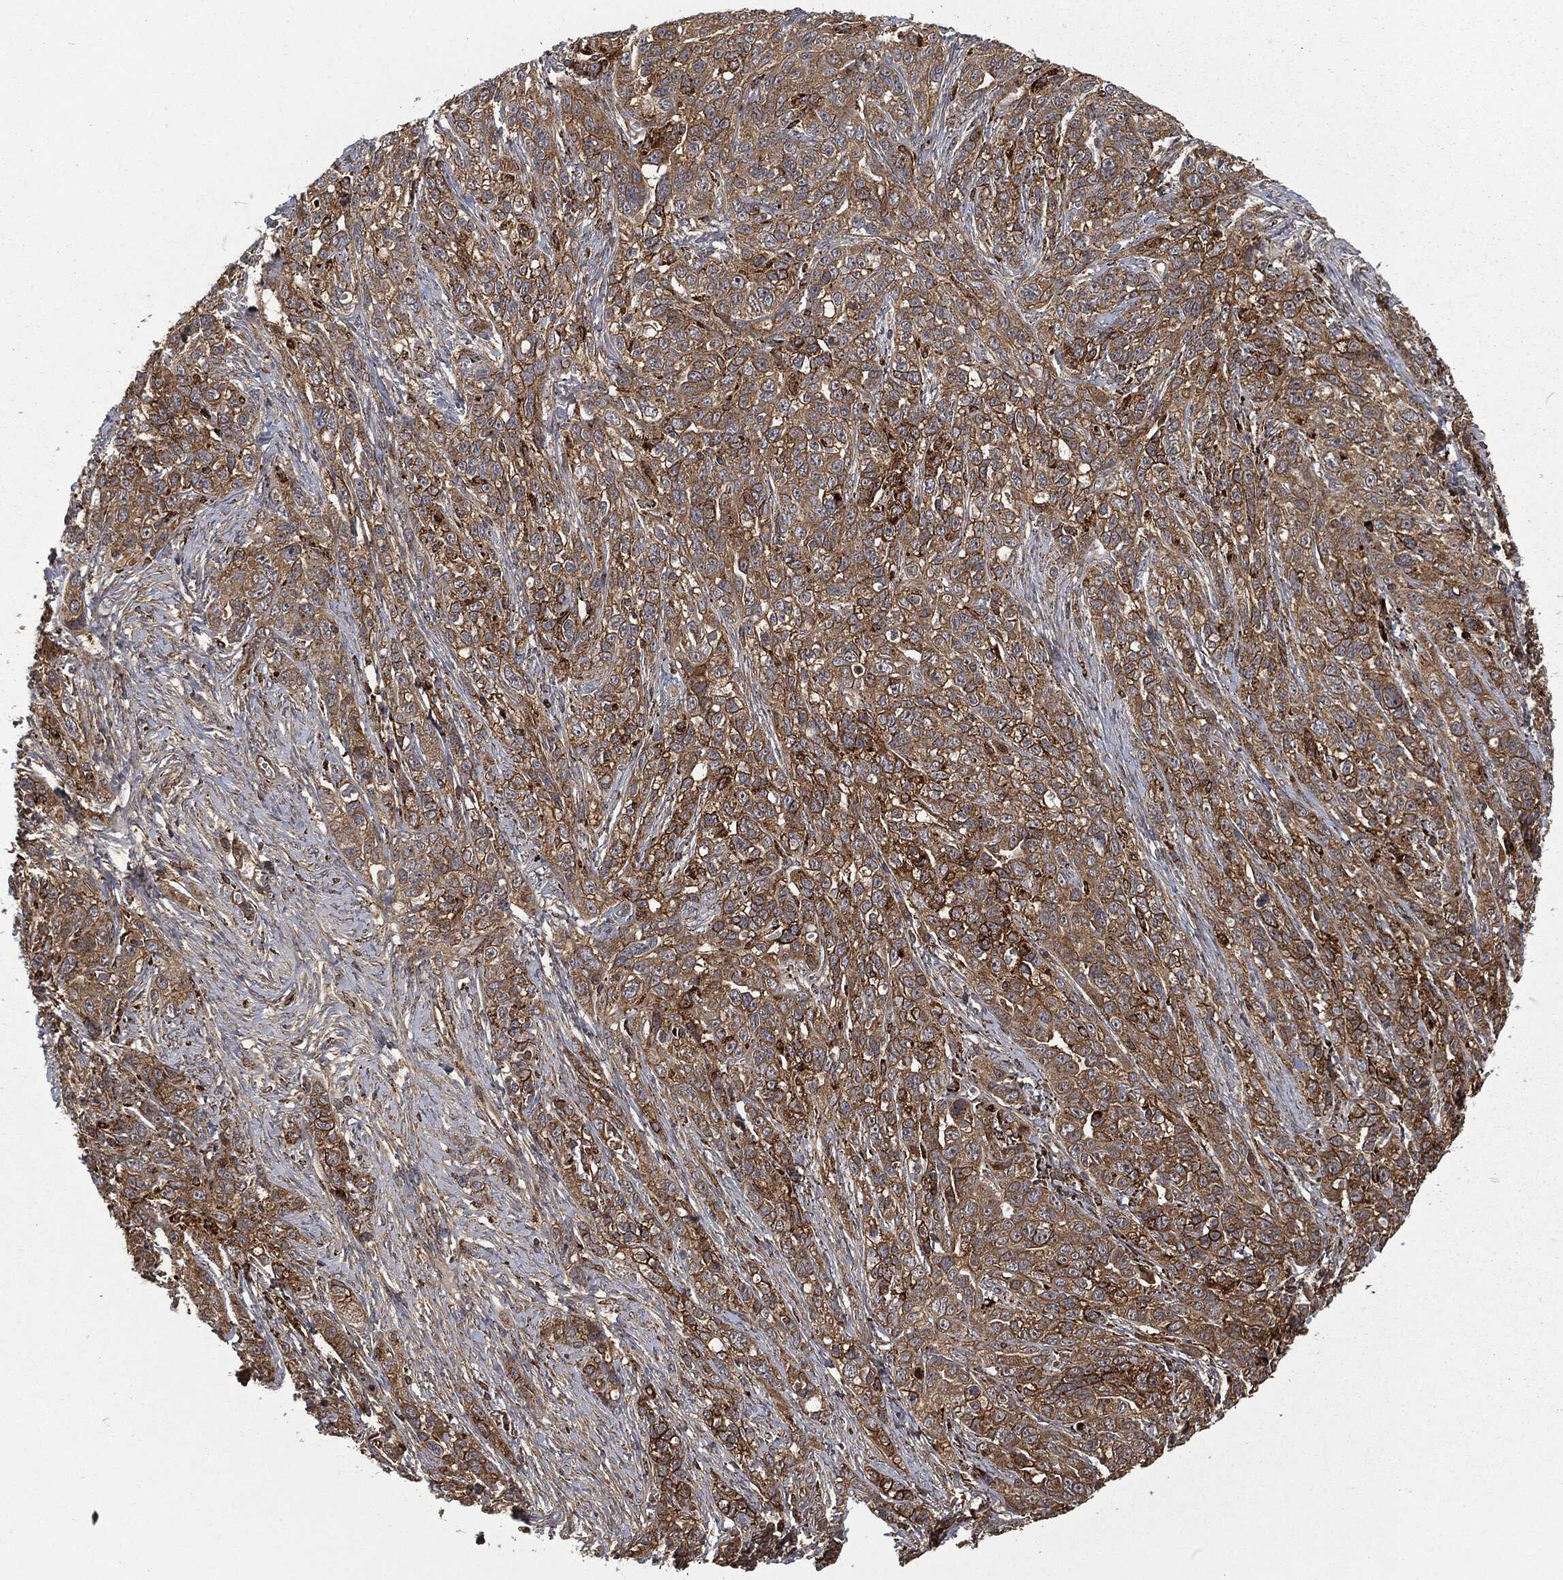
{"staining": {"intensity": "moderate", "quantity": ">75%", "location": "cytoplasmic/membranous"}, "tissue": "ovarian cancer", "cell_type": "Tumor cells", "image_type": "cancer", "snomed": [{"axis": "morphology", "description": "Cystadenocarcinoma, serous, NOS"}, {"axis": "topography", "description": "Ovary"}], "caption": "Protein staining of ovarian cancer (serous cystadenocarcinoma) tissue shows moderate cytoplasmic/membranous expression in approximately >75% of tumor cells.", "gene": "RFTN1", "patient": {"sex": "female", "age": 71}}